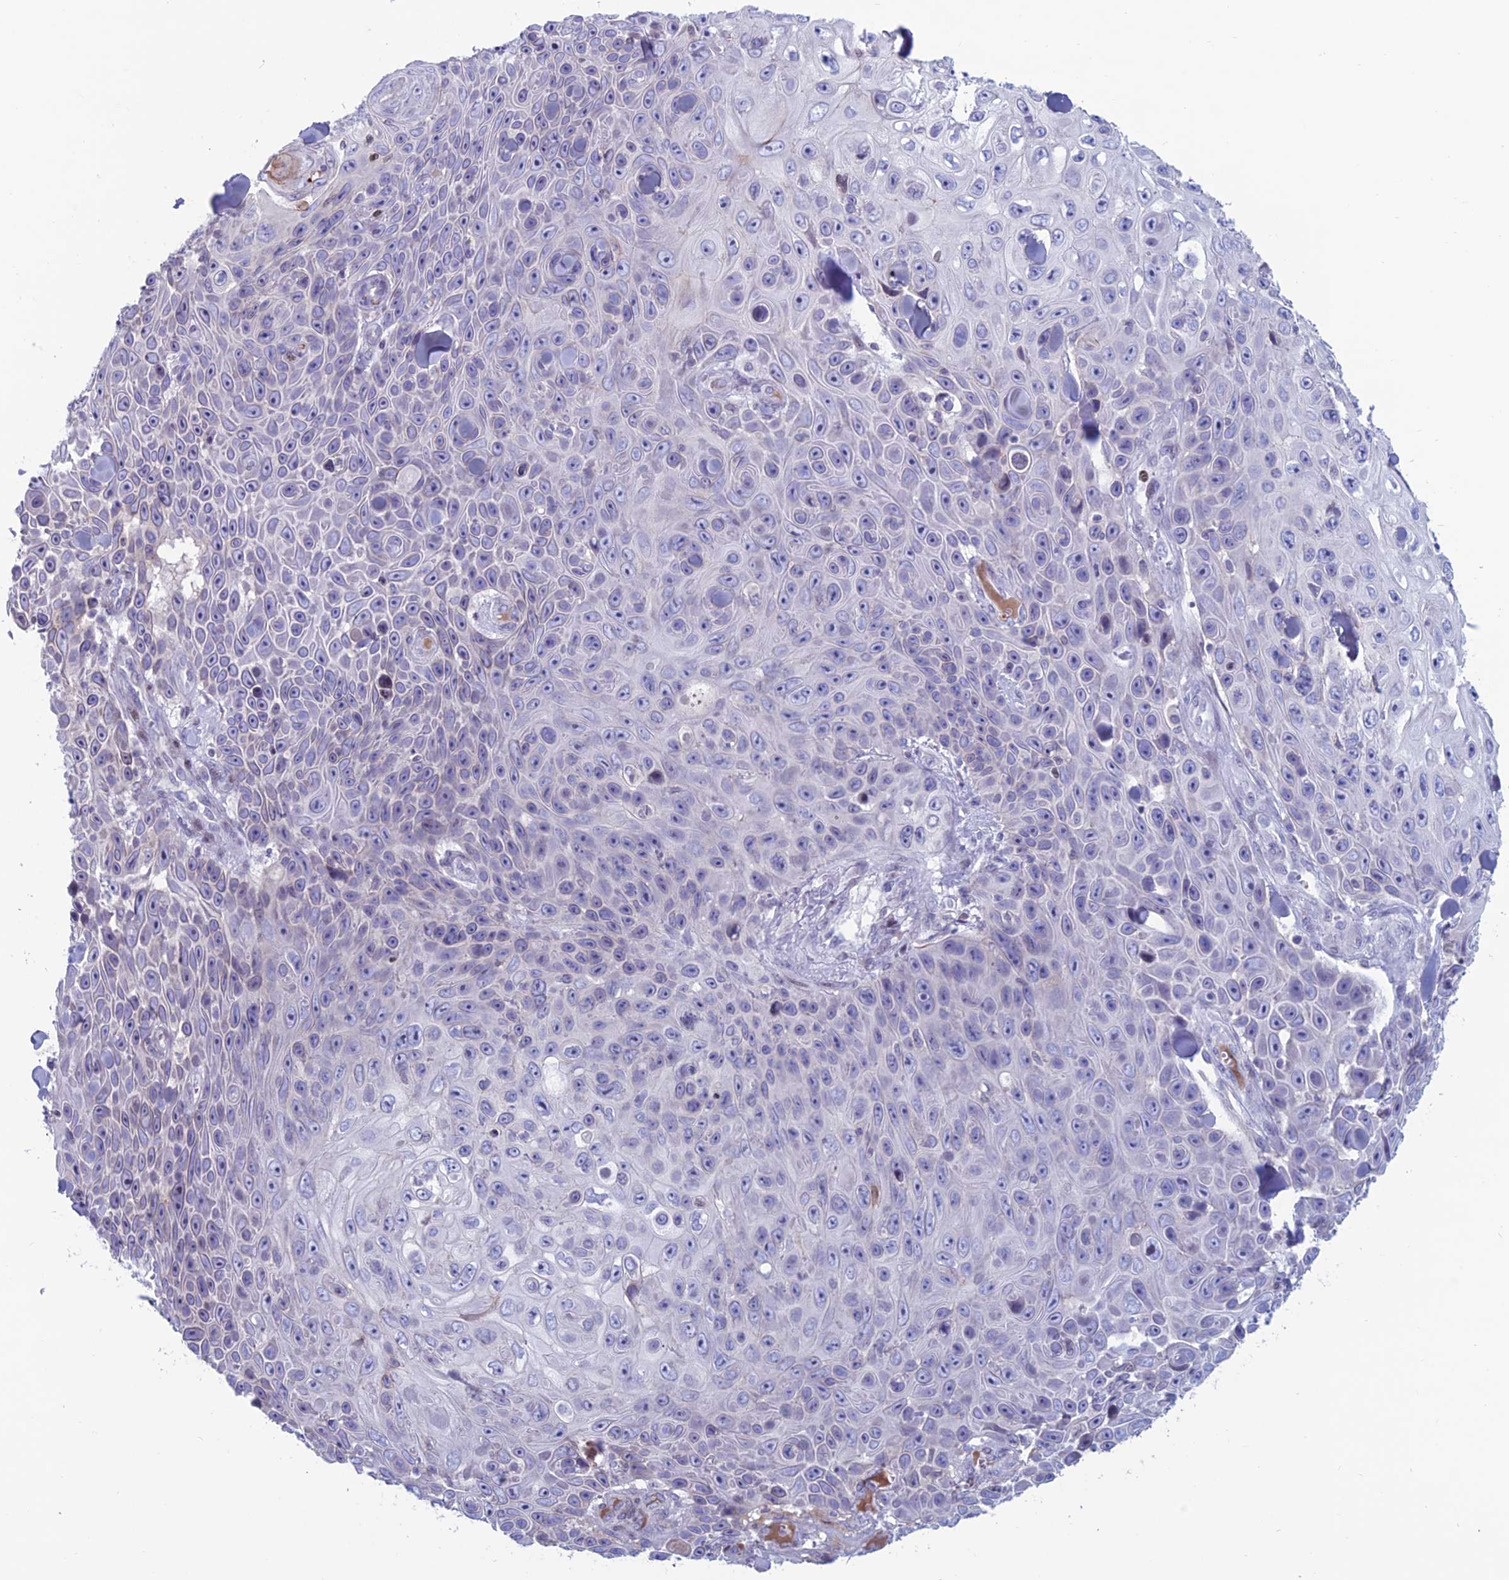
{"staining": {"intensity": "negative", "quantity": "none", "location": "none"}, "tissue": "skin cancer", "cell_type": "Tumor cells", "image_type": "cancer", "snomed": [{"axis": "morphology", "description": "Squamous cell carcinoma, NOS"}, {"axis": "topography", "description": "Skin"}], "caption": "DAB immunohistochemical staining of human skin squamous cell carcinoma demonstrates no significant positivity in tumor cells. (Brightfield microscopy of DAB (3,3'-diaminobenzidine) IHC at high magnification).", "gene": "CERS6", "patient": {"sex": "male", "age": 82}}